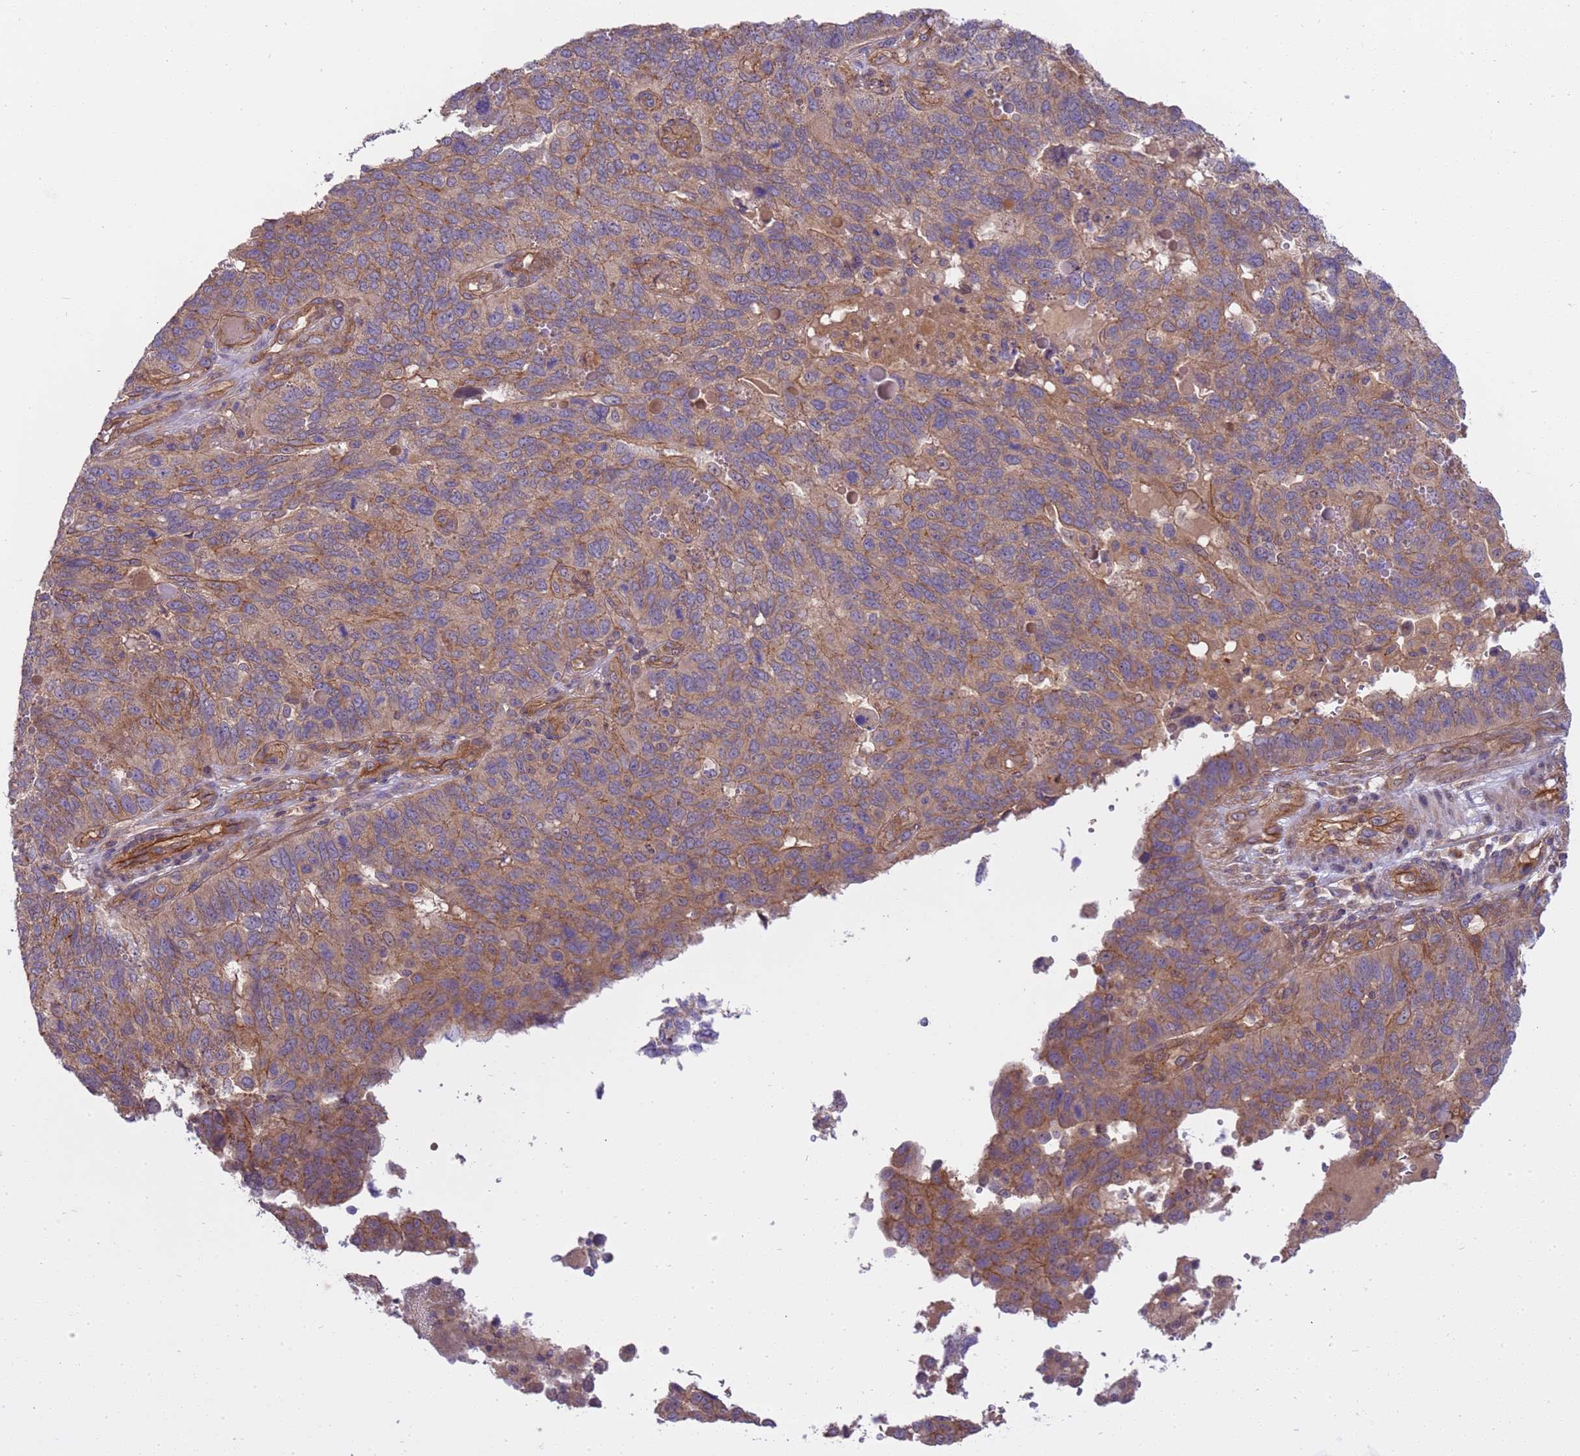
{"staining": {"intensity": "moderate", "quantity": "25%-75%", "location": "cytoplasmic/membranous"}, "tissue": "endometrial cancer", "cell_type": "Tumor cells", "image_type": "cancer", "snomed": [{"axis": "morphology", "description": "Adenocarcinoma, NOS"}, {"axis": "topography", "description": "Endometrium"}], "caption": "A brown stain highlights moderate cytoplasmic/membranous staining of a protein in human adenocarcinoma (endometrial) tumor cells.", "gene": "SMCO3", "patient": {"sex": "female", "age": 66}}